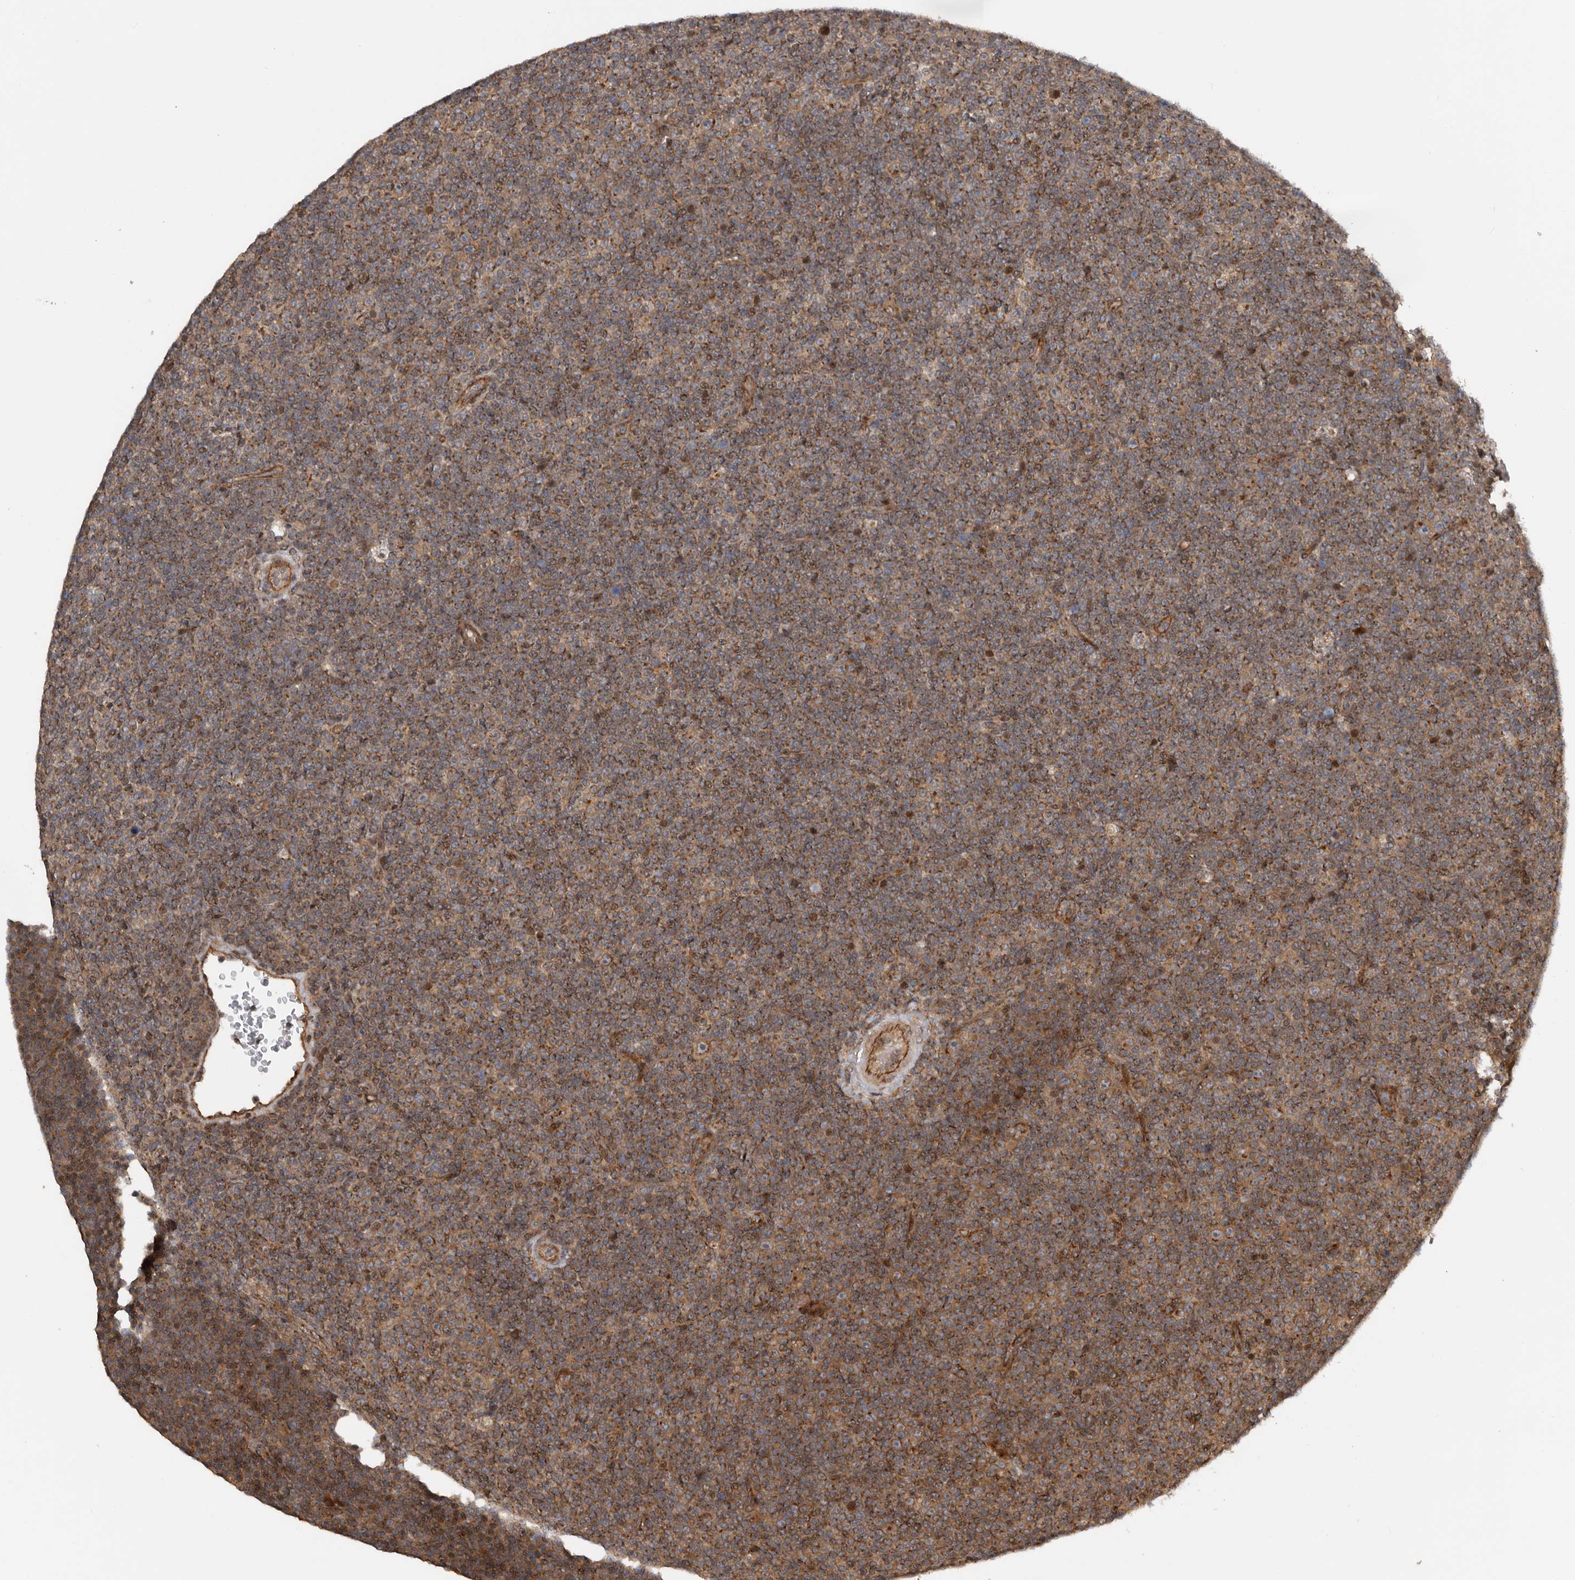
{"staining": {"intensity": "moderate", "quantity": ">75%", "location": "cytoplasmic/membranous"}, "tissue": "lymphoma", "cell_type": "Tumor cells", "image_type": "cancer", "snomed": [{"axis": "morphology", "description": "Malignant lymphoma, non-Hodgkin's type, Low grade"}, {"axis": "topography", "description": "Lymph node"}], "caption": "Moderate cytoplasmic/membranous protein expression is identified in about >75% of tumor cells in malignant lymphoma, non-Hodgkin's type (low-grade). (DAB IHC, brown staining for protein, blue staining for nuclei).", "gene": "CCDC190", "patient": {"sex": "female", "age": 67}}